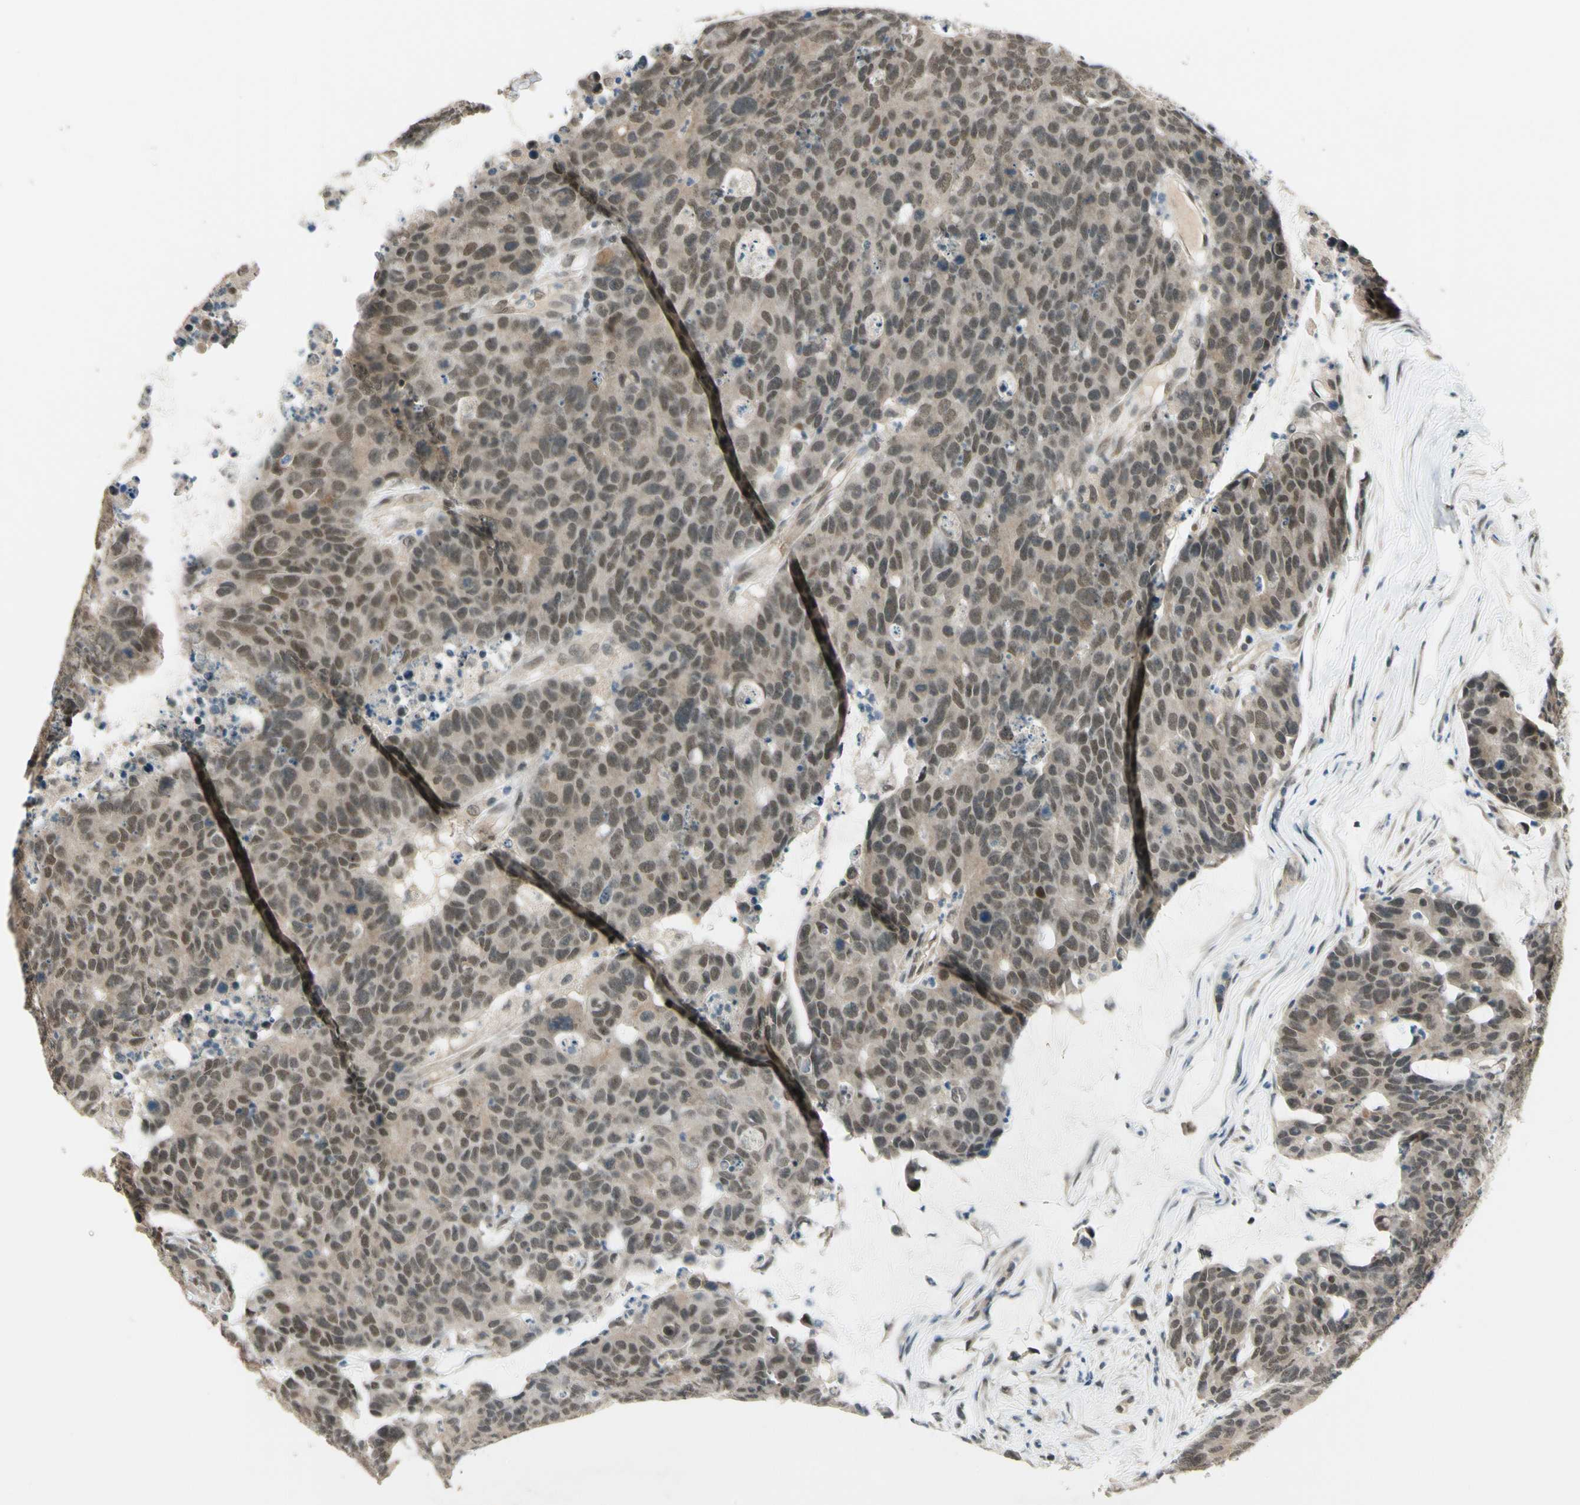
{"staining": {"intensity": "weak", "quantity": "25%-75%", "location": "cytoplasmic/membranous,nuclear"}, "tissue": "colorectal cancer", "cell_type": "Tumor cells", "image_type": "cancer", "snomed": [{"axis": "morphology", "description": "Adenocarcinoma, NOS"}, {"axis": "topography", "description": "Colon"}], "caption": "Human colorectal cancer stained for a protein (brown) demonstrates weak cytoplasmic/membranous and nuclear positive staining in approximately 25%-75% of tumor cells.", "gene": "ZSCAN12", "patient": {"sex": "female", "age": 86}}